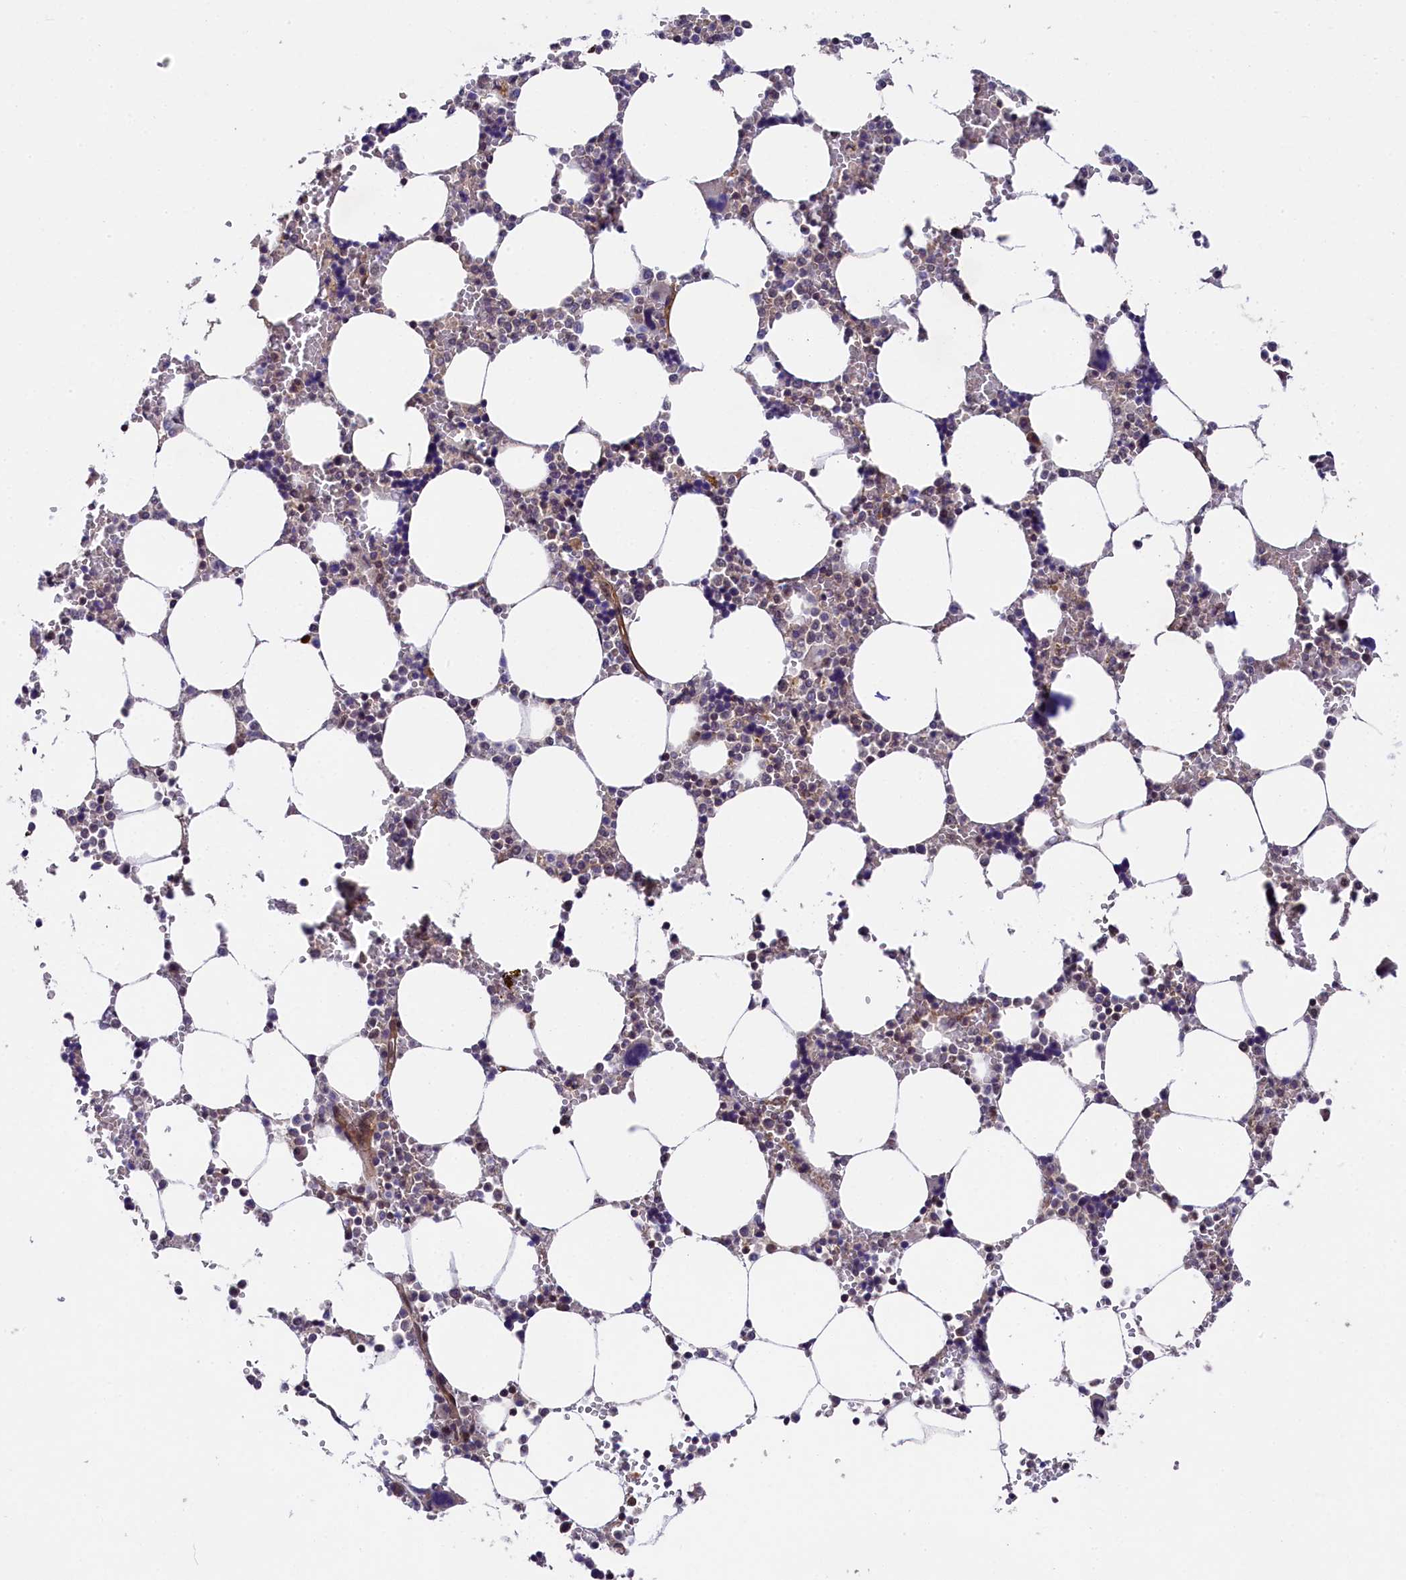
{"staining": {"intensity": "weak", "quantity": "25%-75%", "location": "cytoplasmic/membranous,nuclear"}, "tissue": "bone marrow", "cell_type": "Hematopoietic cells", "image_type": "normal", "snomed": [{"axis": "morphology", "description": "Normal tissue, NOS"}, {"axis": "topography", "description": "Bone marrow"}], "caption": "Immunohistochemical staining of normal human bone marrow reveals weak cytoplasmic/membranous,nuclear protein expression in about 25%-75% of hematopoietic cells. The protein of interest is shown in brown color, while the nuclei are stained blue.", "gene": "SNRK", "patient": {"sex": "male", "age": 64}}